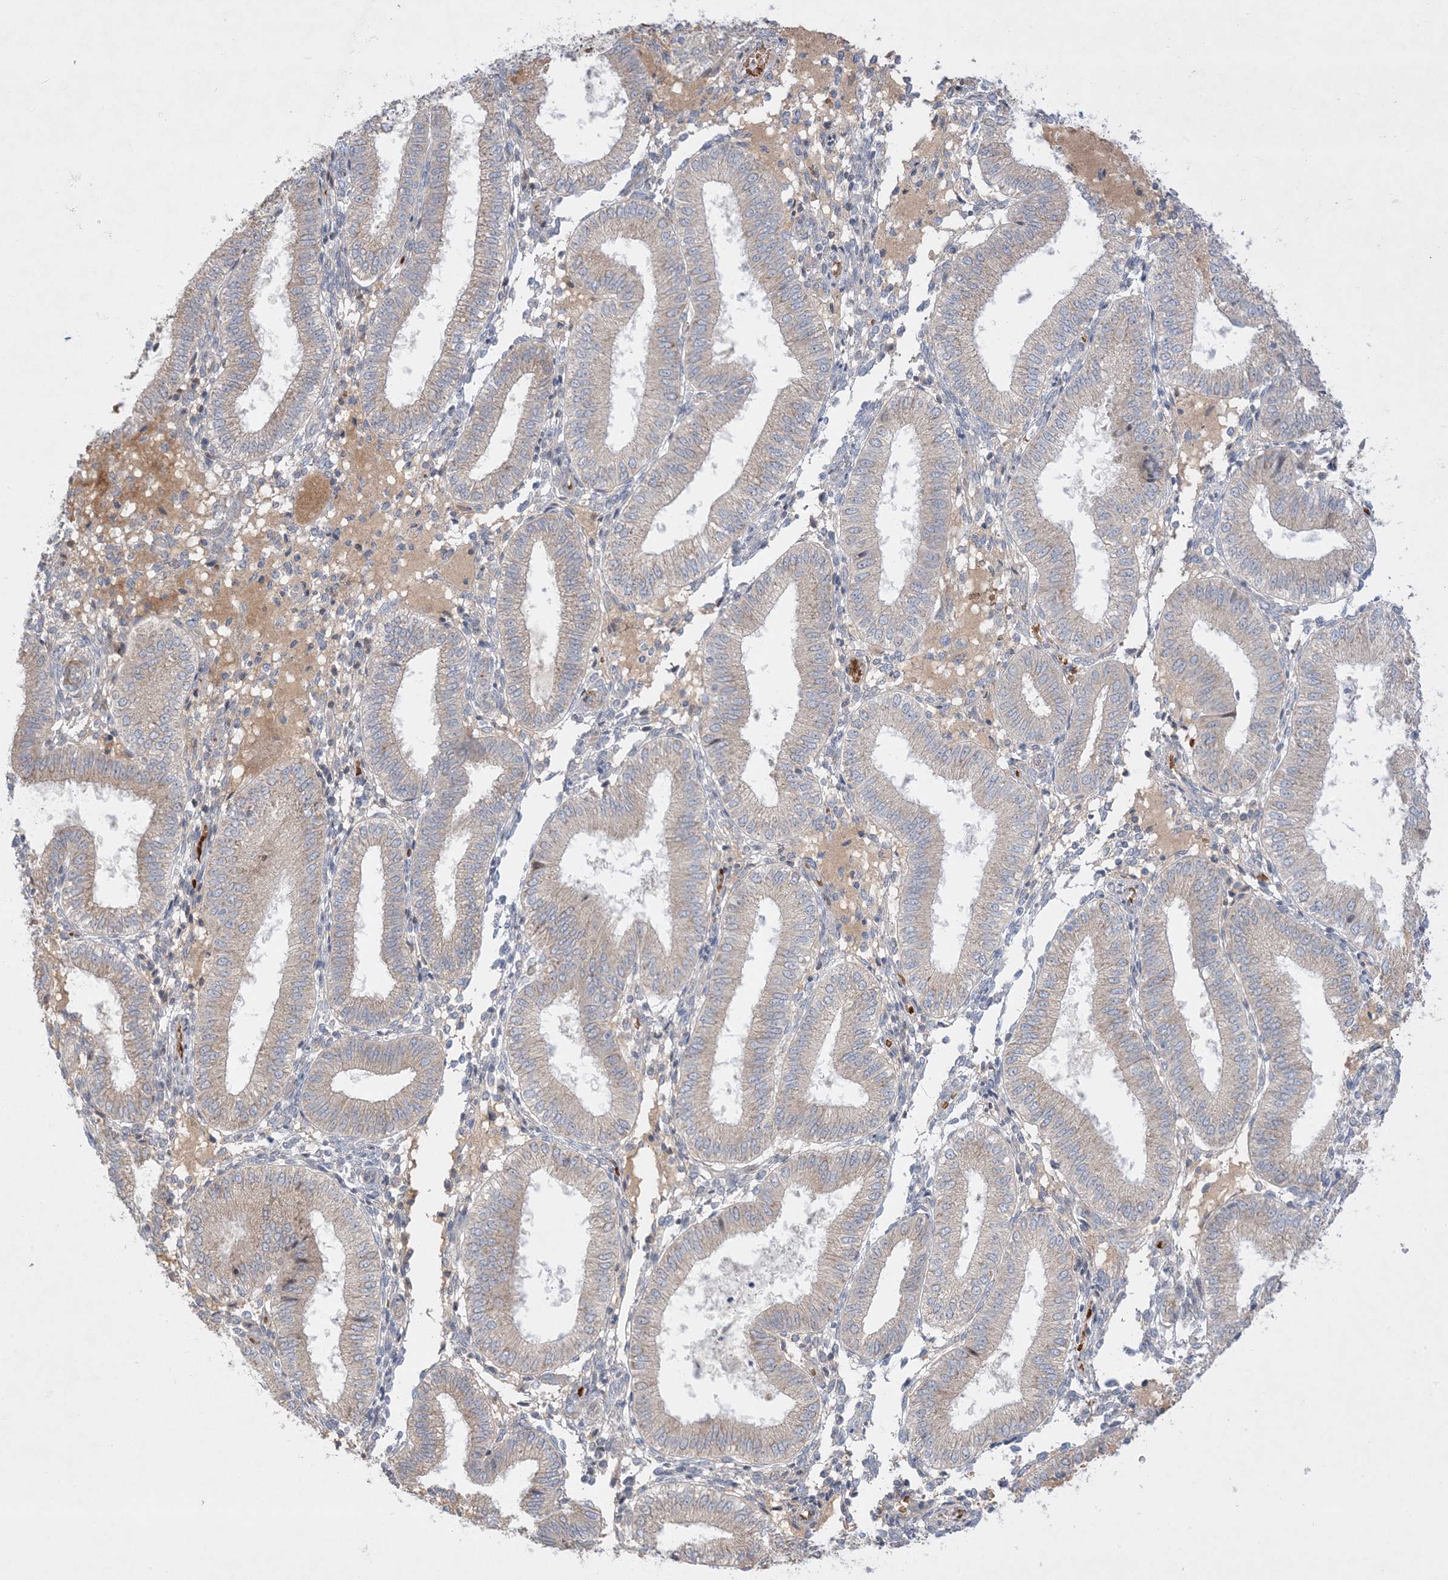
{"staining": {"intensity": "negative", "quantity": "none", "location": "none"}, "tissue": "endometrium", "cell_type": "Cells in endometrial stroma", "image_type": "normal", "snomed": [{"axis": "morphology", "description": "Normal tissue, NOS"}, {"axis": "topography", "description": "Endometrium"}], "caption": "Unremarkable endometrium was stained to show a protein in brown. There is no significant positivity in cells in endometrial stroma. The staining was performed using DAB to visualize the protein expression in brown, while the nuclei were stained in blue with hematoxylin (Magnification: 20x).", "gene": "MMGT1", "patient": {"sex": "female", "age": 39}}